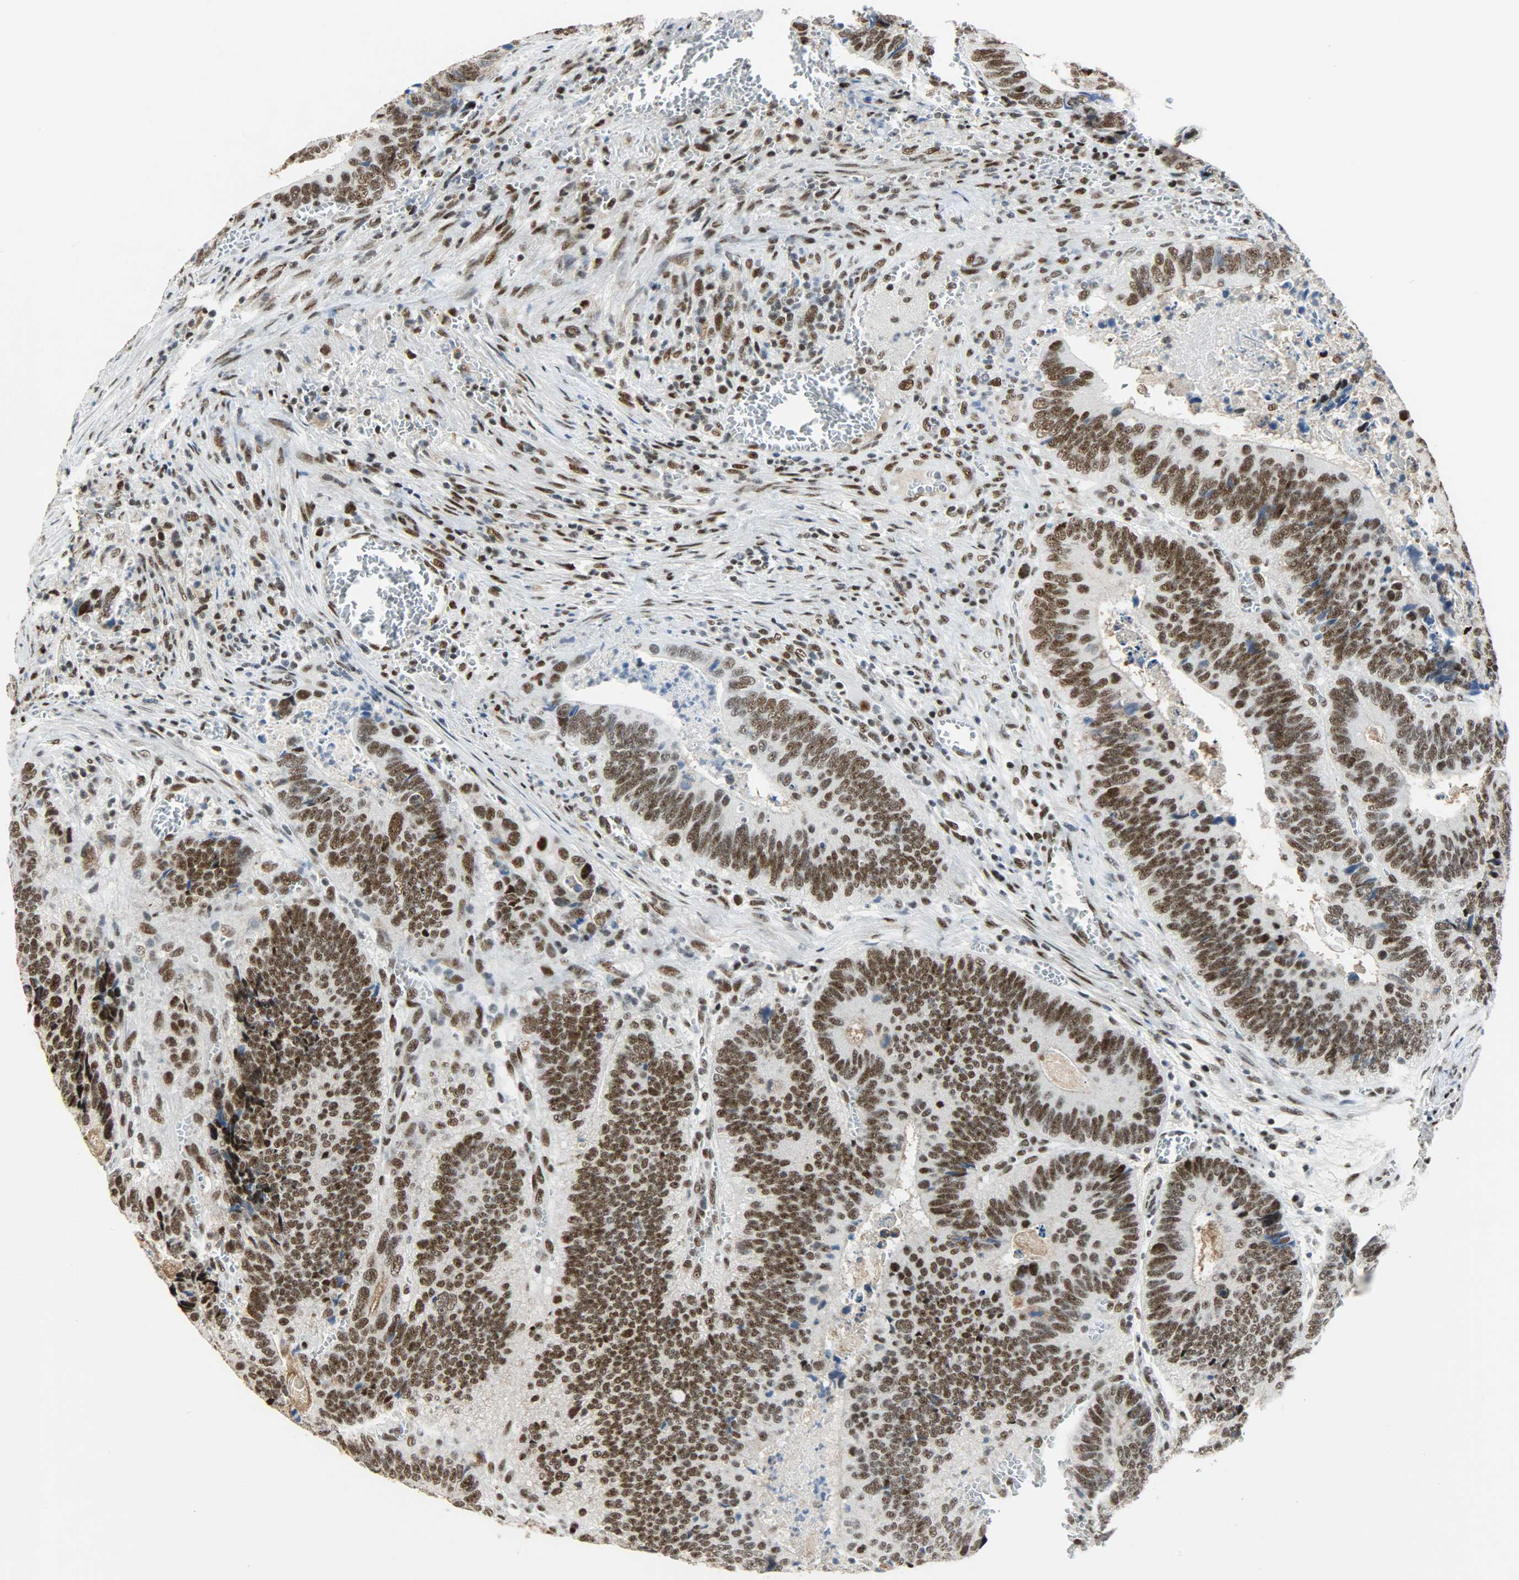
{"staining": {"intensity": "strong", "quantity": ">75%", "location": "nuclear"}, "tissue": "colorectal cancer", "cell_type": "Tumor cells", "image_type": "cancer", "snomed": [{"axis": "morphology", "description": "Adenocarcinoma, NOS"}, {"axis": "topography", "description": "Colon"}], "caption": "A brown stain labels strong nuclear positivity of a protein in adenocarcinoma (colorectal) tumor cells.", "gene": "SSB", "patient": {"sex": "male", "age": 72}}